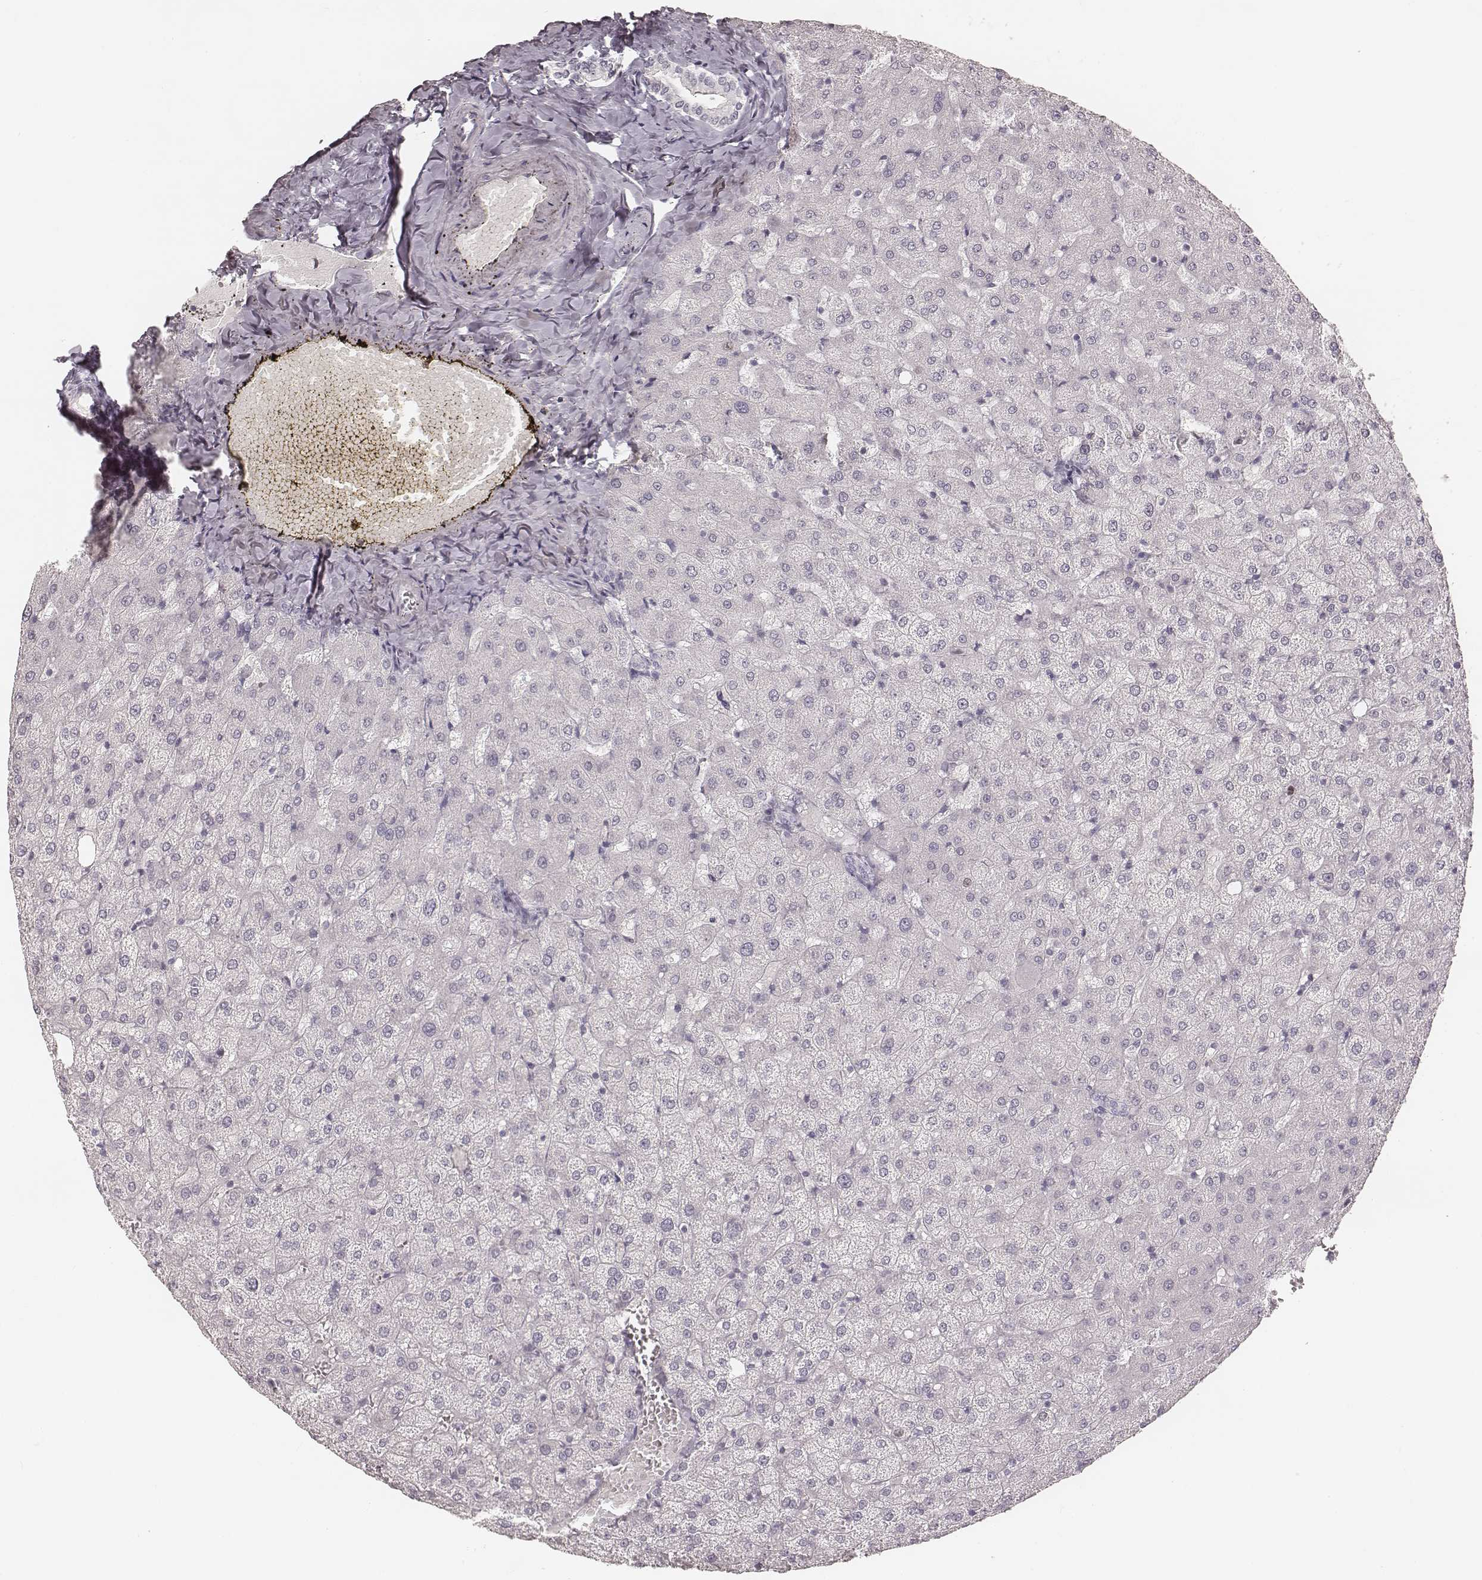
{"staining": {"intensity": "negative", "quantity": "none", "location": "none"}, "tissue": "liver", "cell_type": "Cholangiocytes", "image_type": "normal", "snomed": [{"axis": "morphology", "description": "Normal tissue, NOS"}, {"axis": "topography", "description": "Liver"}], "caption": "IHC of benign human liver exhibits no positivity in cholangiocytes. (DAB (3,3'-diaminobenzidine) immunohistochemistry (IHC) with hematoxylin counter stain).", "gene": "TEX37", "patient": {"sex": "female", "age": 50}}